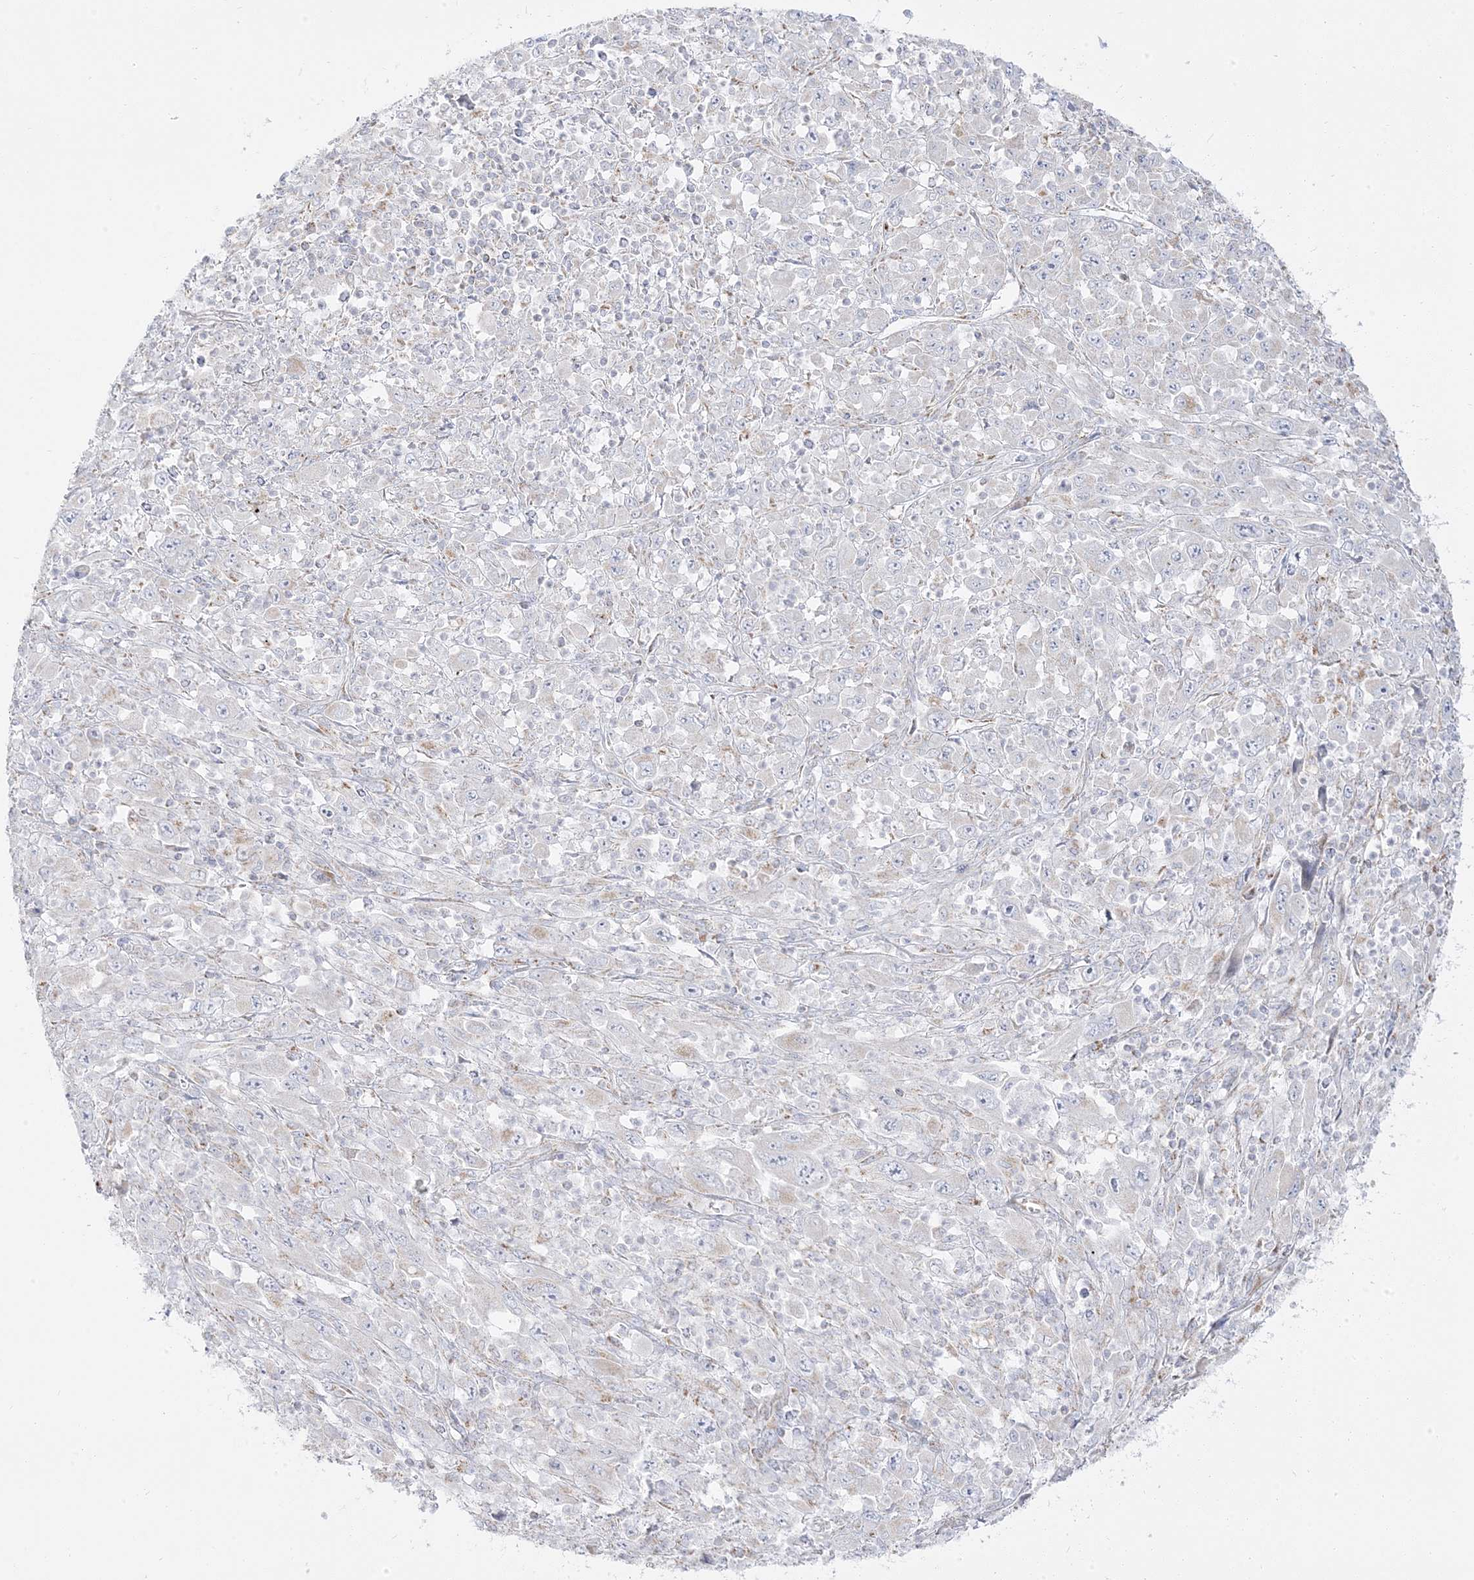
{"staining": {"intensity": "negative", "quantity": "none", "location": "none"}, "tissue": "melanoma", "cell_type": "Tumor cells", "image_type": "cancer", "snomed": [{"axis": "morphology", "description": "Malignant melanoma, Metastatic site"}, {"axis": "topography", "description": "Skin"}], "caption": "Human melanoma stained for a protein using IHC shows no positivity in tumor cells.", "gene": "PCCB", "patient": {"sex": "female", "age": 56}}